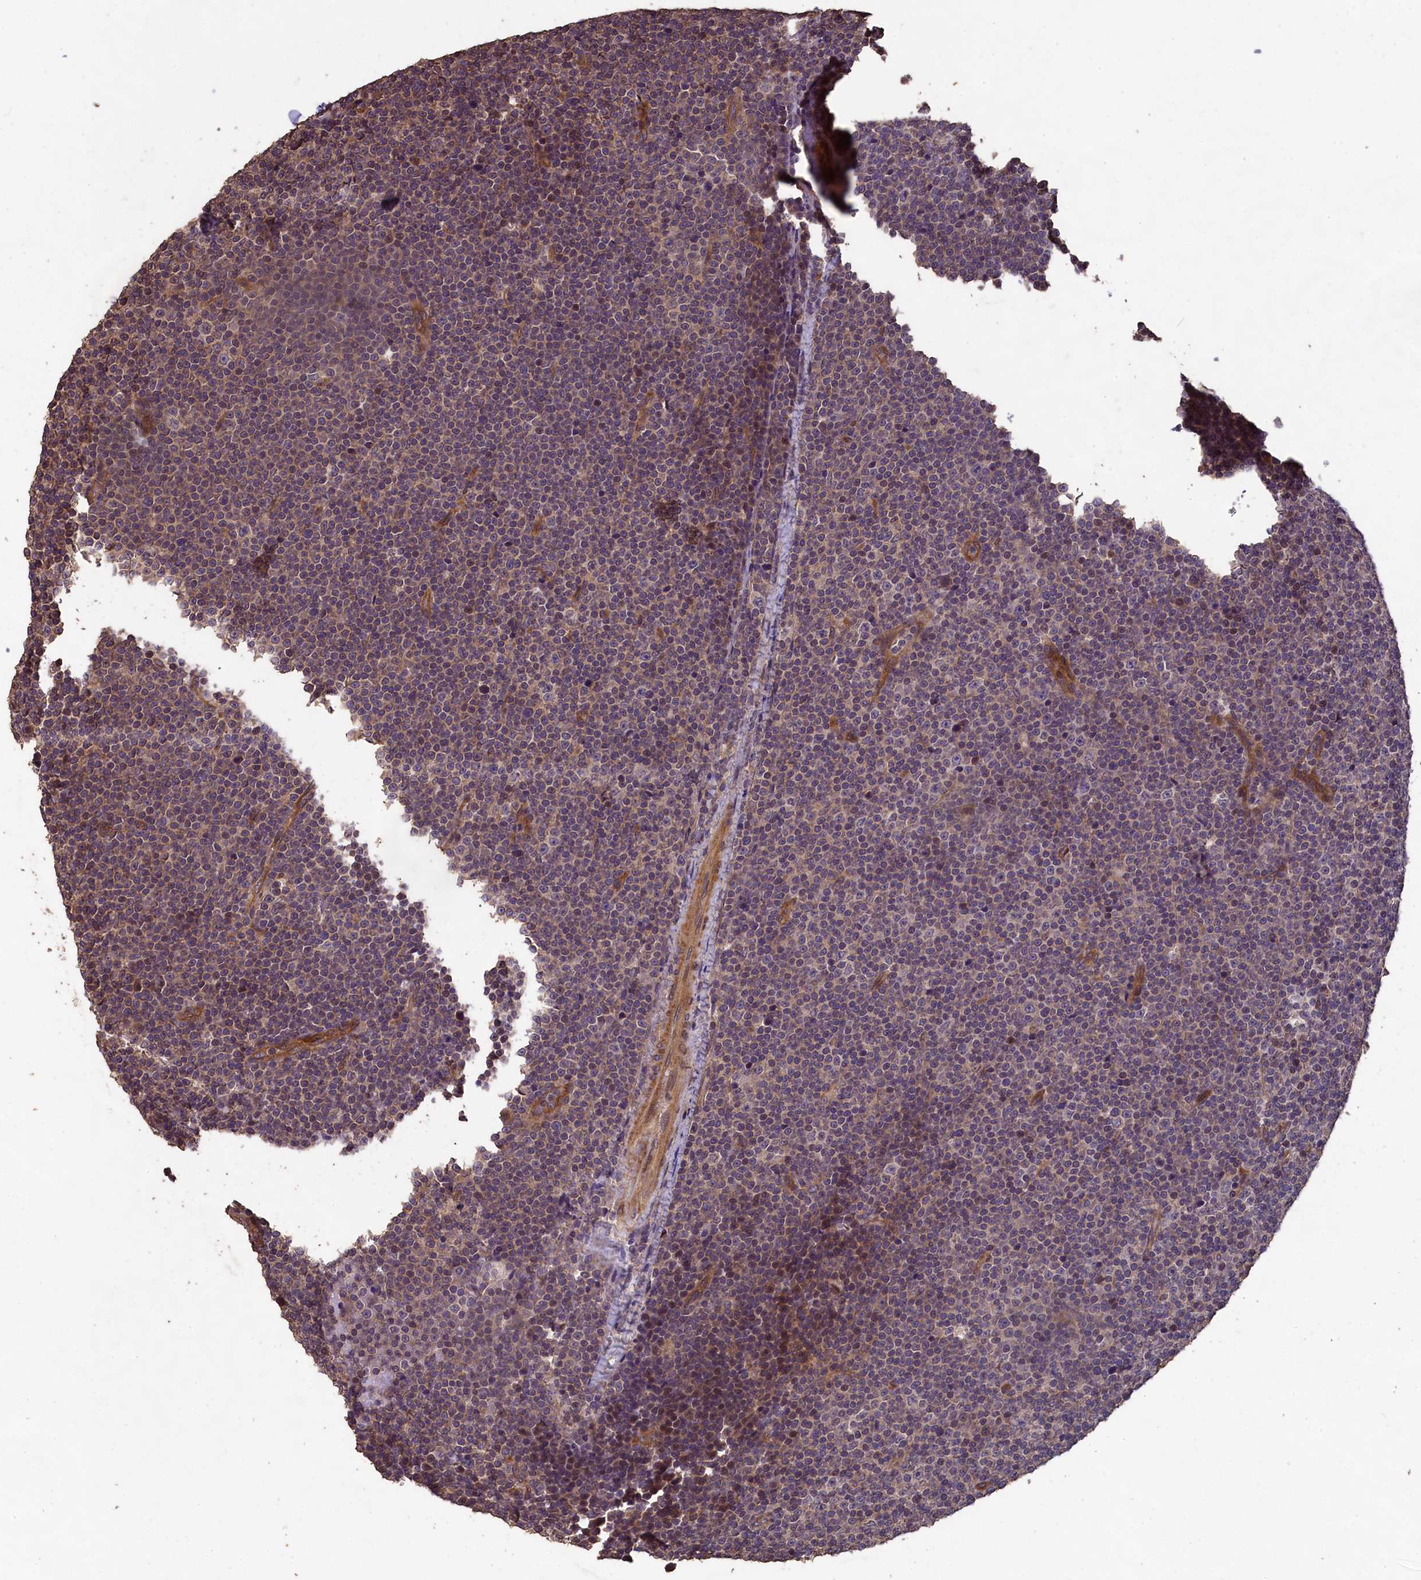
{"staining": {"intensity": "weak", "quantity": "<25%", "location": "nuclear"}, "tissue": "lymphoma", "cell_type": "Tumor cells", "image_type": "cancer", "snomed": [{"axis": "morphology", "description": "Malignant lymphoma, non-Hodgkin's type, Low grade"}, {"axis": "topography", "description": "Lymph node"}], "caption": "Lymphoma was stained to show a protein in brown. There is no significant expression in tumor cells. (Stains: DAB (3,3'-diaminobenzidine) immunohistochemistry (IHC) with hematoxylin counter stain, Microscopy: brightfield microscopy at high magnification).", "gene": "CHD9", "patient": {"sex": "female", "age": 67}}